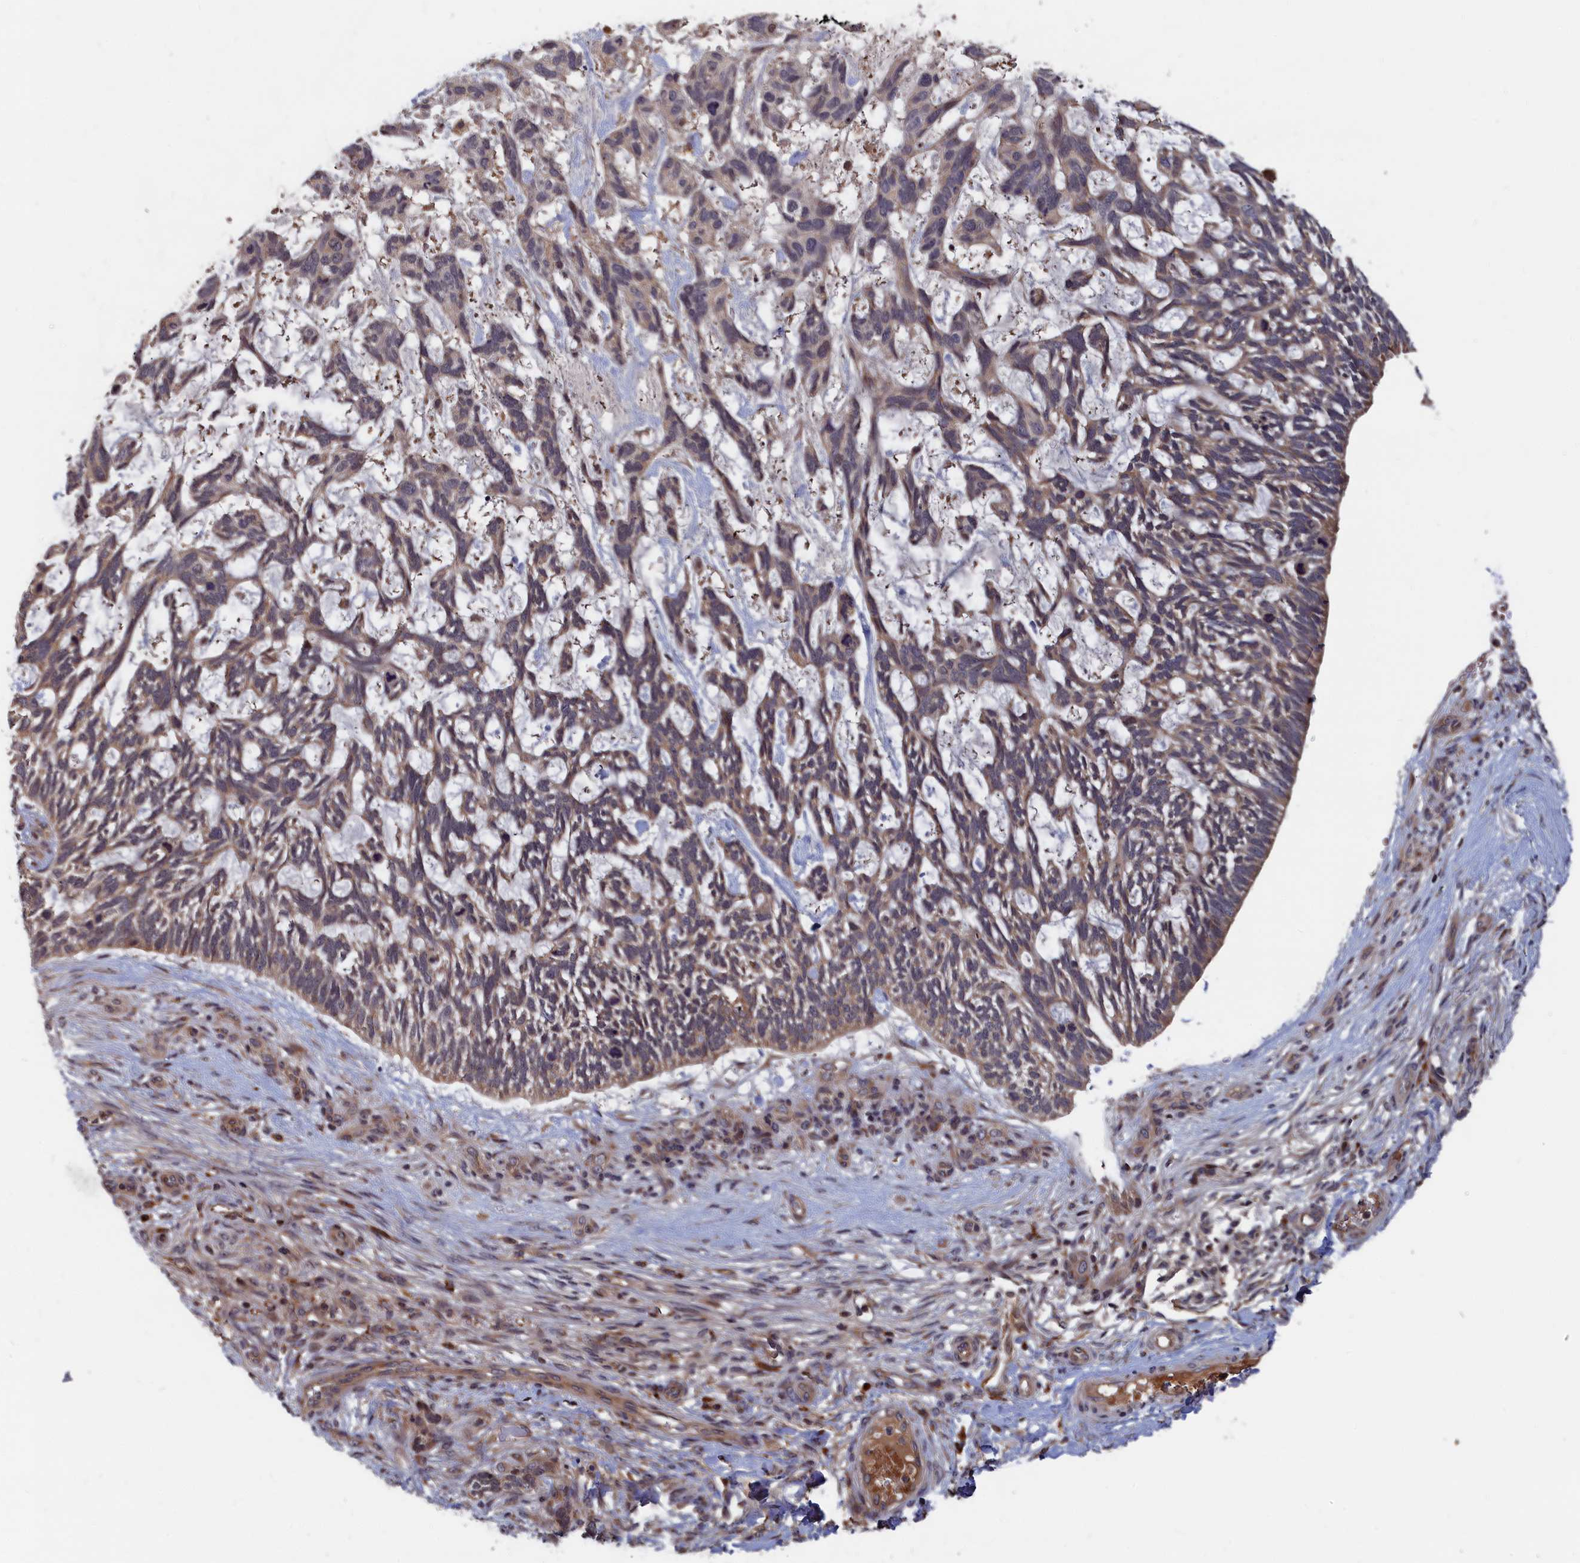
{"staining": {"intensity": "weak", "quantity": "25%-75%", "location": "cytoplasmic/membranous"}, "tissue": "skin cancer", "cell_type": "Tumor cells", "image_type": "cancer", "snomed": [{"axis": "morphology", "description": "Basal cell carcinoma"}, {"axis": "topography", "description": "Skin"}], "caption": "Skin basal cell carcinoma stained with IHC exhibits weak cytoplasmic/membranous expression in about 25%-75% of tumor cells.", "gene": "TRAPPC2L", "patient": {"sex": "male", "age": 88}}